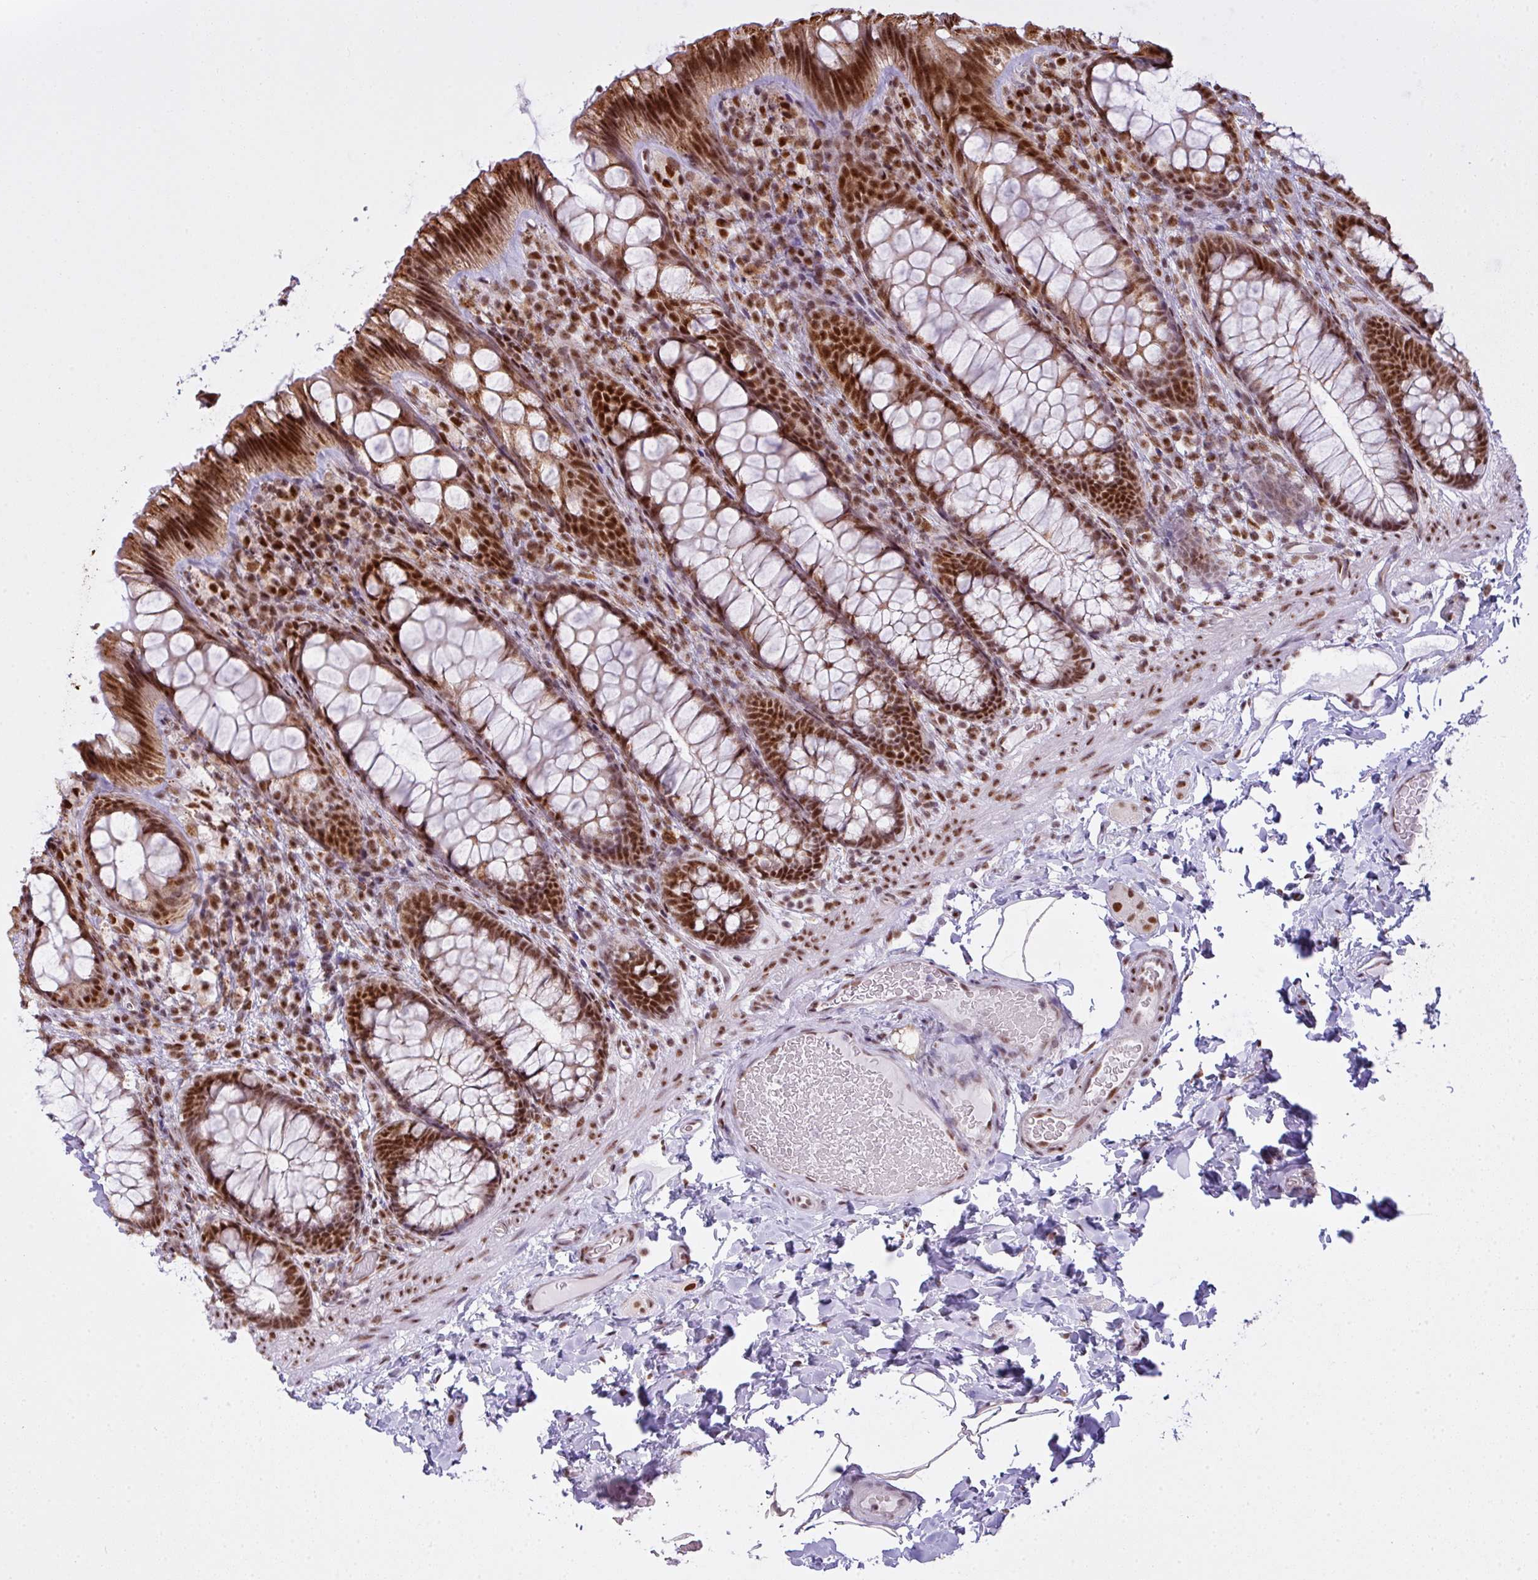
{"staining": {"intensity": "moderate", "quantity": ">75%", "location": "nuclear"}, "tissue": "colon", "cell_type": "Endothelial cells", "image_type": "normal", "snomed": [{"axis": "morphology", "description": "Normal tissue, NOS"}, {"axis": "topography", "description": "Colon"}], "caption": "Endothelial cells show medium levels of moderate nuclear expression in approximately >75% of cells in benign human colon.", "gene": "ARL6IP4", "patient": {"sex": "male", "age": 46}}